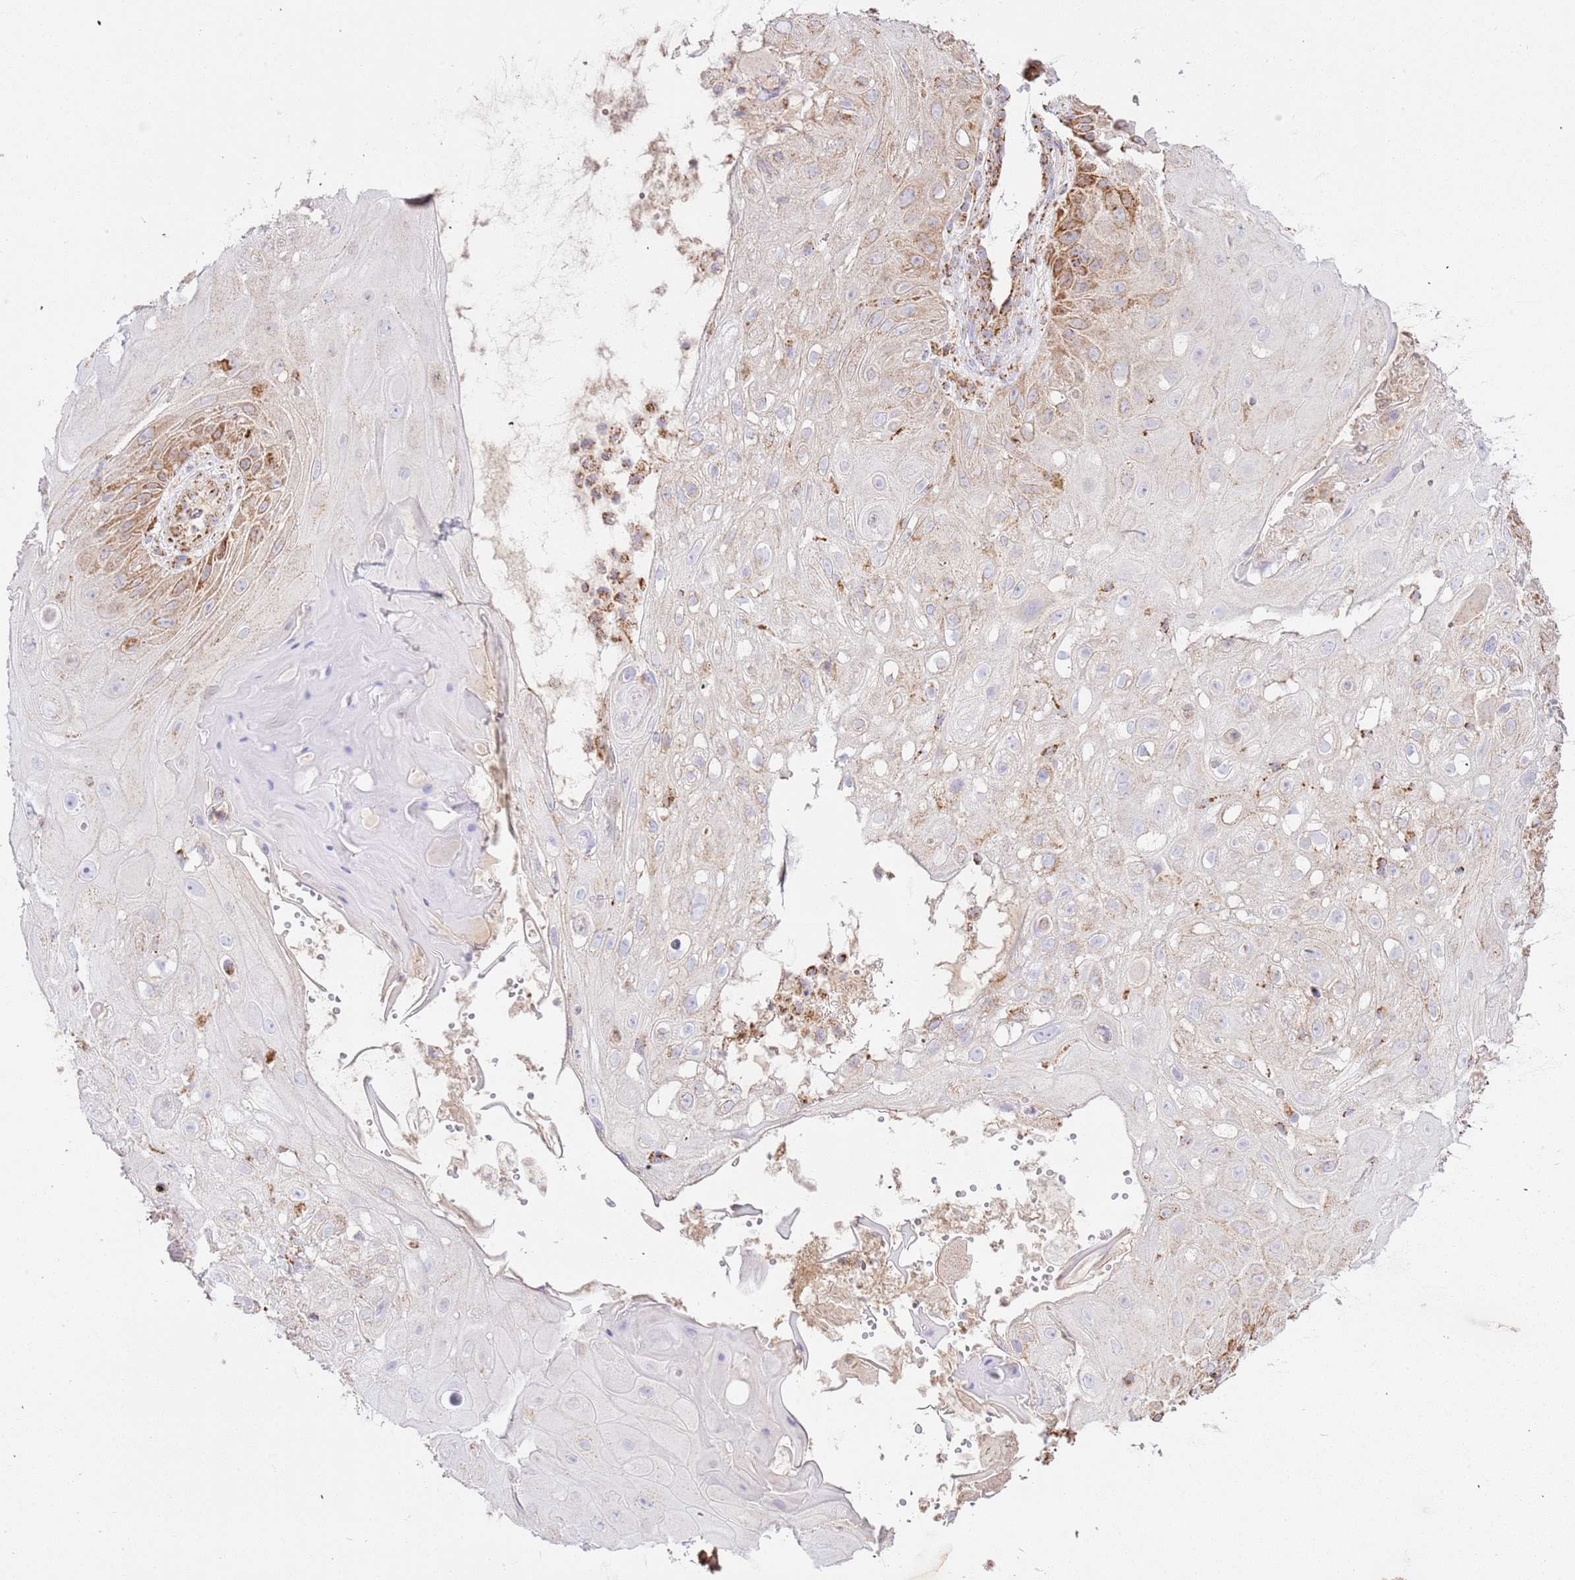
{"staining": {"intensity": "moderate", "quantity": "25%-75%", "location": "cytoplasmic/membranous"}, "tissue": "skin cancer", "cell_type": "Tumor cells", "image_type": "cancer", "snomed": [{"axis": "morphology", "description": "Normal tissue, NOS"}, {"axis": "morphology", "description": "Squamous cell carcinoma, NOS"}, {"axis": "topography", "description": "Skin"}, {"axis": "topography", "description": "Cartilage tissue"}], "caption": "Tumor cells exhibit medium levels of moderate cytoplasmic/membranous staining in approximately 25%-75% of cells in skin squamous cell carcinoma.", "gene": "ZBTB39", "patient": {"sex": "female", "age": 79}}